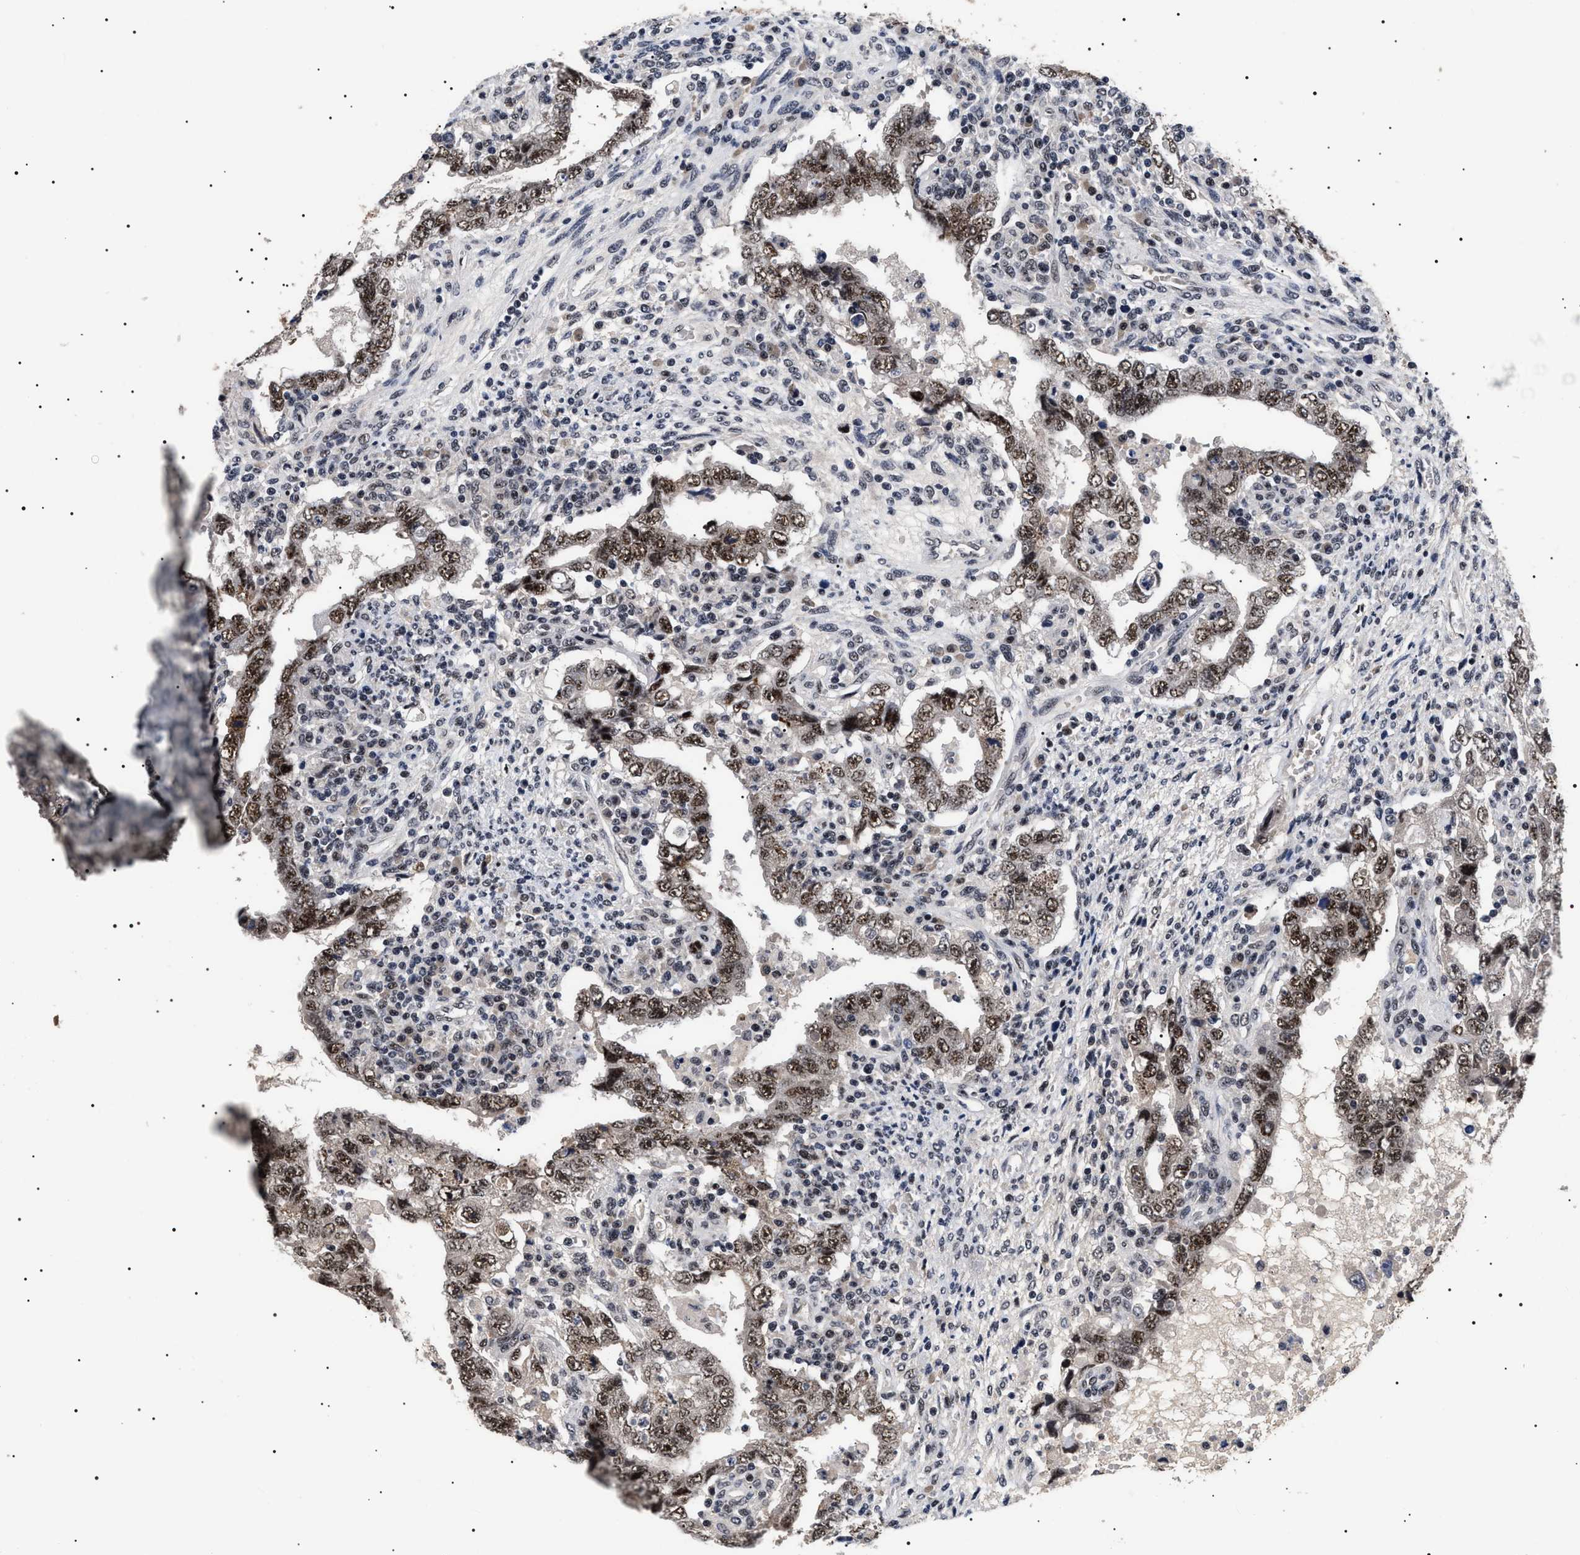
{"staining": {"intensity": "strong", "quantity": ">75%", "location": "nuclear"}, "tissue": "testis cancer", "cell_type": "Tumor cells", "image_type": "cancer", "snomed": [{"axis": "morphology", "description": "Carcinoma, Embryonal, NOS"}, {"axis": "topography", "description": "Testis"}], "caption": "Strong nuclear protein expression is seen in about >75% of tumor cells in embryonal carcinoma (testis).", "gene": "CAAP1", "patient": {"sex": "male", "age": 26}}